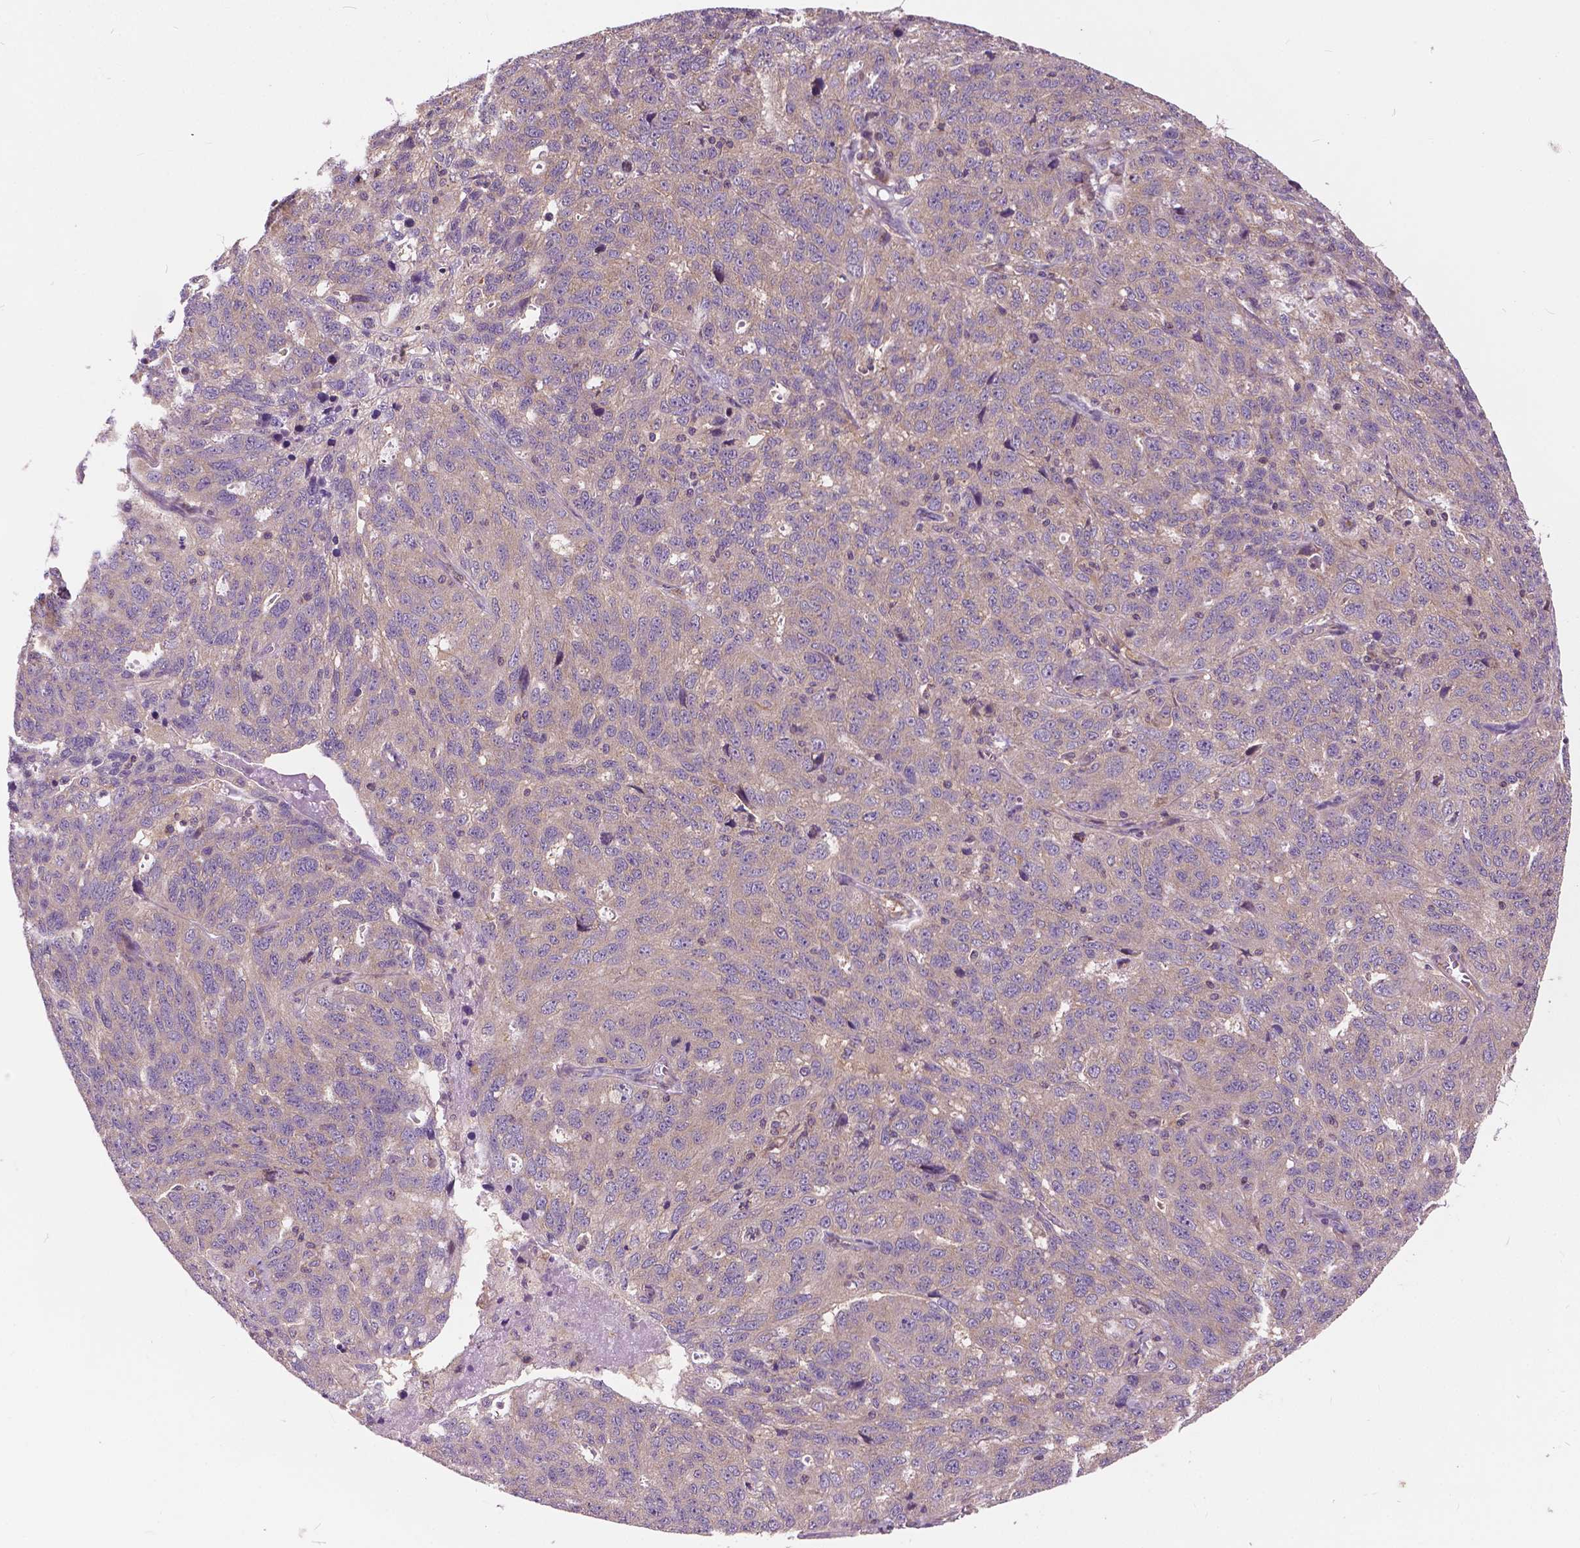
{"staining": {"intensity": "negative", "quantity": "none", "location": "none"}, "tissue": "ovarian cancer", "cell_type": "Tumor cells", "image_type": "cancer", "snomed": [{"axis": "morphology", "description": "Cystadenocarcinoma, serous, NOS"}, {"axis": "topography", "description": "Ovary"}], "caption": "Human ovarian cancer (serous cystadenocarcinoma) stained for a protein using immunohistochemistry displays no positivity in tumor cells.", "gene": "MZT1", "patient": {"sex": "female", "age": 71}}